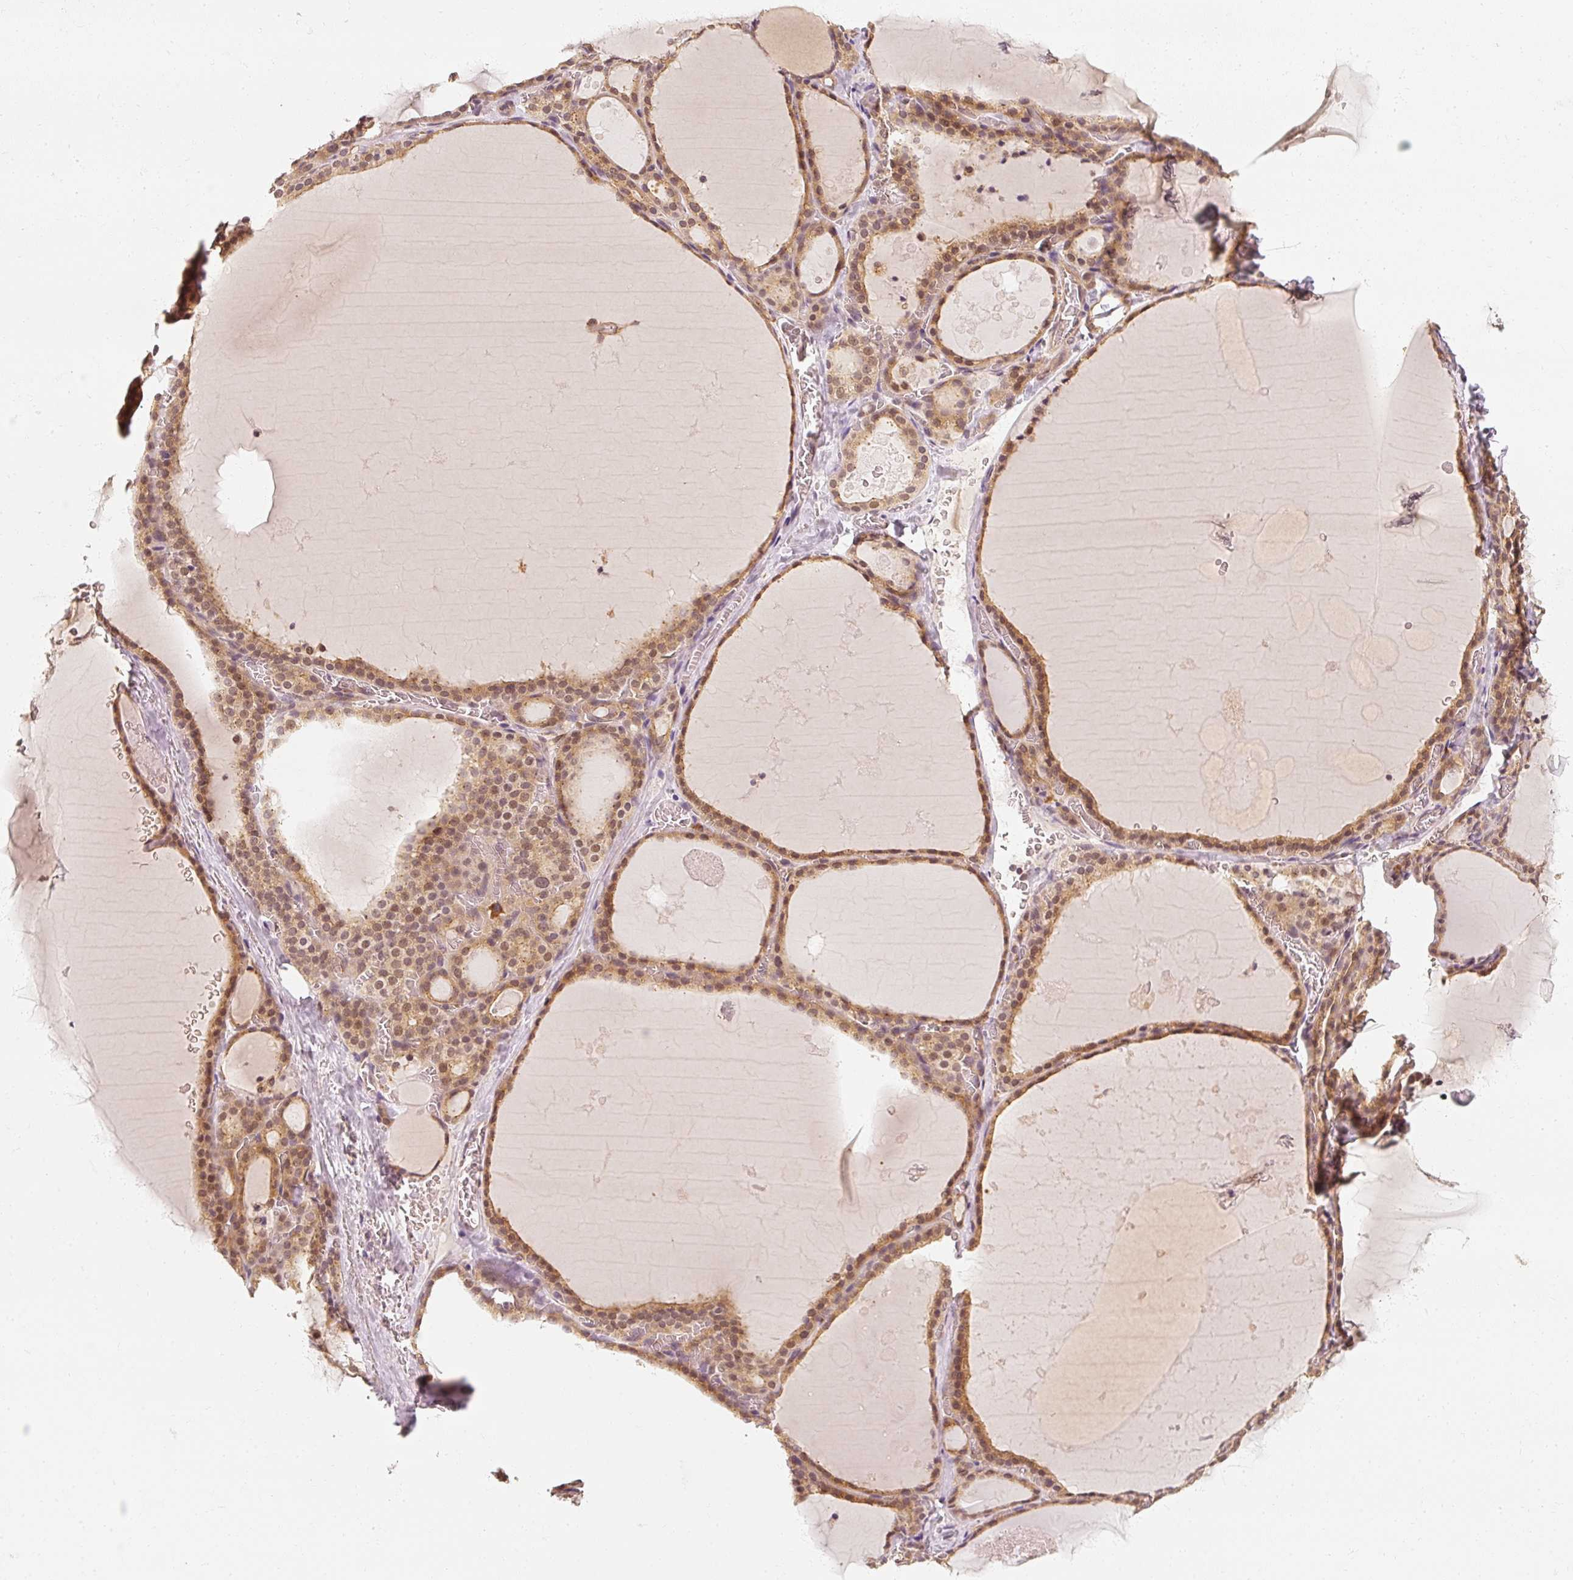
{"staining": {"intensity": "strong", "quantity": ">75%", "location": "cytoplasmic/membranous"}, "tissue": "thyroid gland", "cell_type": "Glandular cells", "image_type": "normal", "snomed": [{"axis": "morphology", "description": "Normal tissue, NOS"}, {"axis": "topography", "description": "Thyroid gland"}], "caption": "Protein expression by immunohistochemistry (IHC) displays strong cytoplasmic/membranous expression in approximately >75% of glandular cells in benign thyroid gland.", "gene": "EEF1A1", "patient": {"sex": "male", "age": 56}}